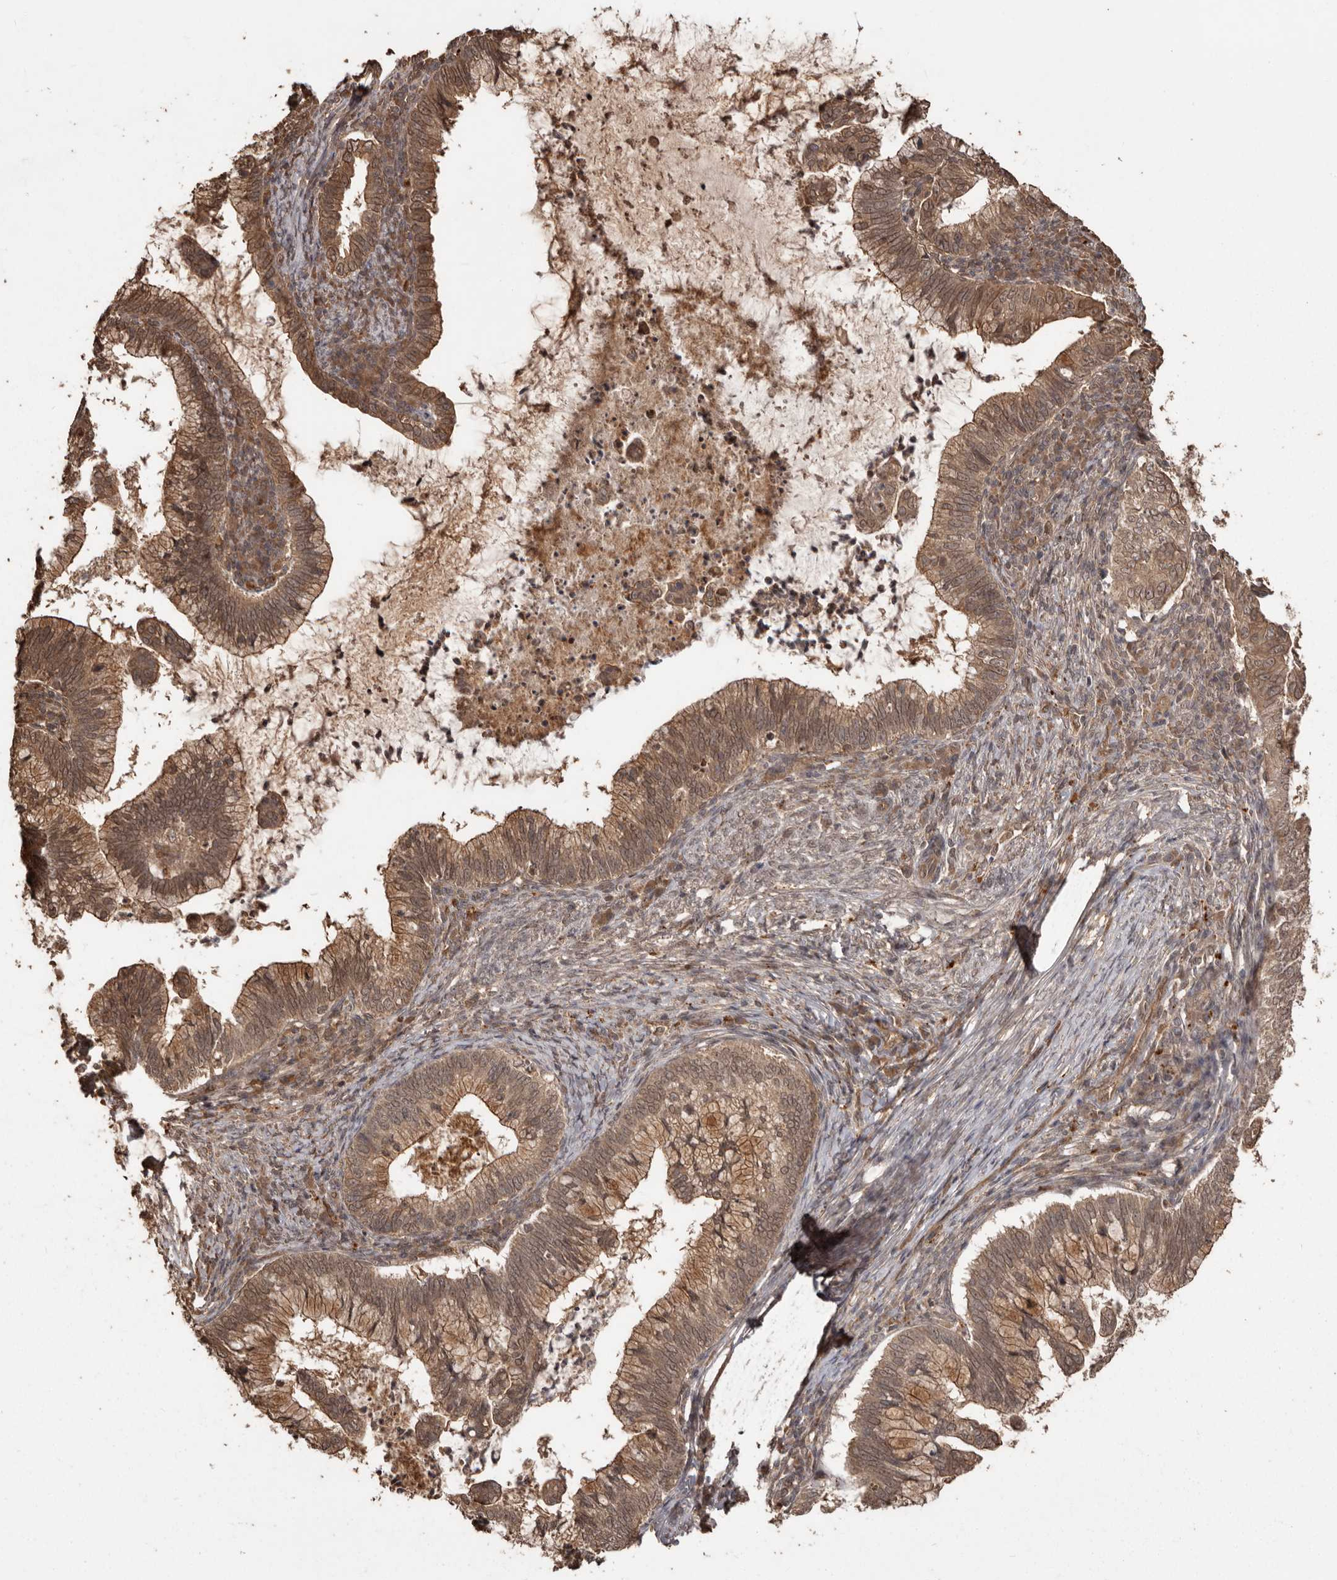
{"staining": {"intensity": "moderate", "quantity": ">75%", "location": "cytoplasmic/membranous,nuclear"}, "tissue": "cervical cancer", "cell_type": "Tumor cells", "image_type": "cancer", "snomed": [{"axis": "morphology", "description": "Adenocarcinoma, NOS"}, {"axis": "topography", "description": "Cervix"}], "caption": "Protein analysis of cervical cancer (adenocarcinoma) tissue reveals moderate cytoplasmic/membranous and nuclear positivity in approximately >75% of tumor cells. (DAB IHC, brown staining for protein, blue staining for nuclei).", "gene": "NUP43", "patient": {"sex": "female", "age": 36}}